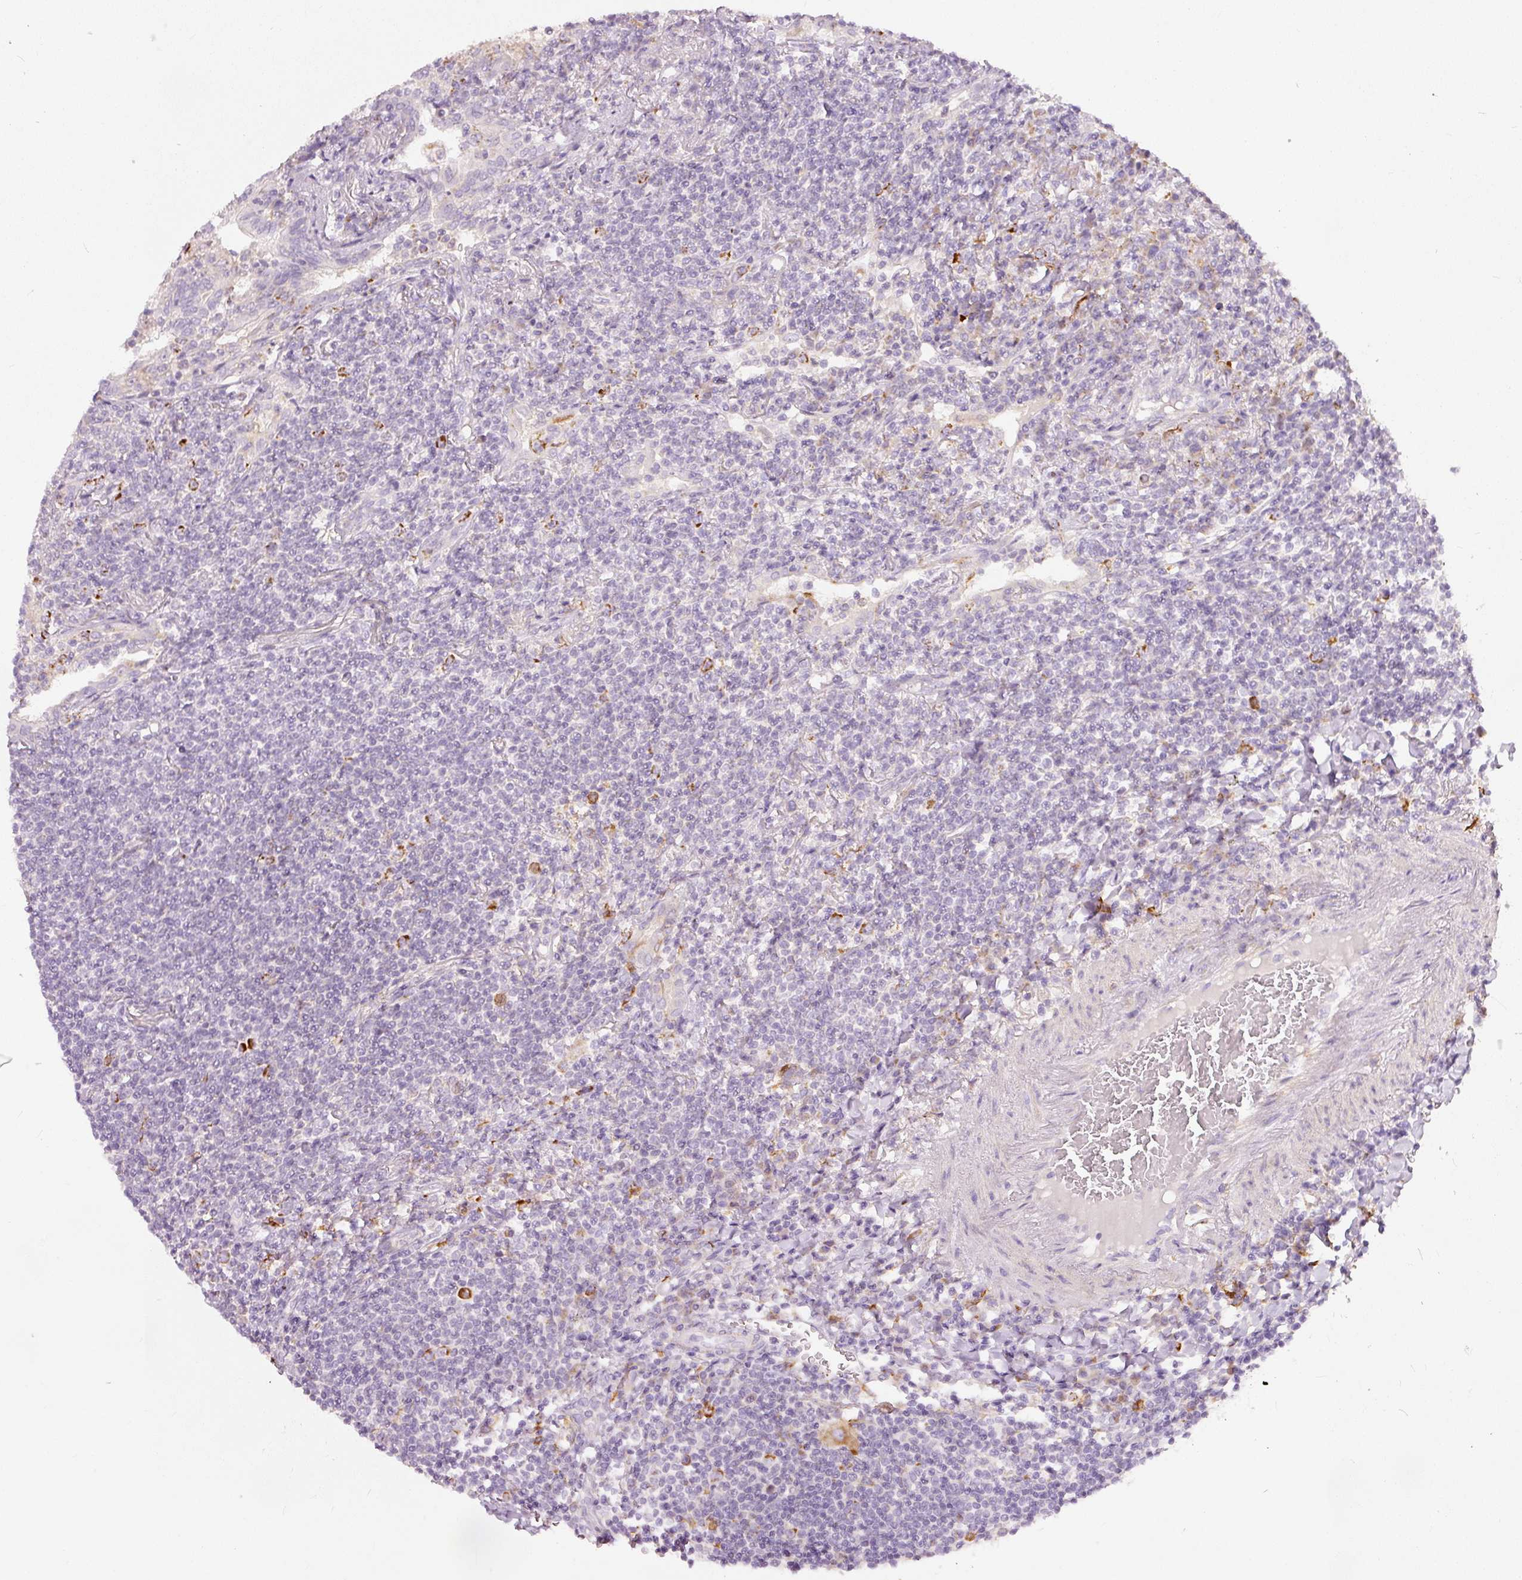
{"staining": {"intensity": "negative", "quantity": "none", "location": "none"}, "tissue": "lymphoma", "cell_type": "Tumor cells", "image_type": "cancer", "snomed": [{"axis": "morphology", "description": "Malignant lymphoma, non-Hodgkin's type, Low grade"}, {"axis": "topography", "description": "Lung"}], "caption": "This is an immunohistochemistry photomicrograph of human low-grade malignant lymphoma, non-Hodgkin's type. There is no positivity in tumor cells.", "gene": "MTHFD2", "patient": {"sex": "female", "age": 71}}